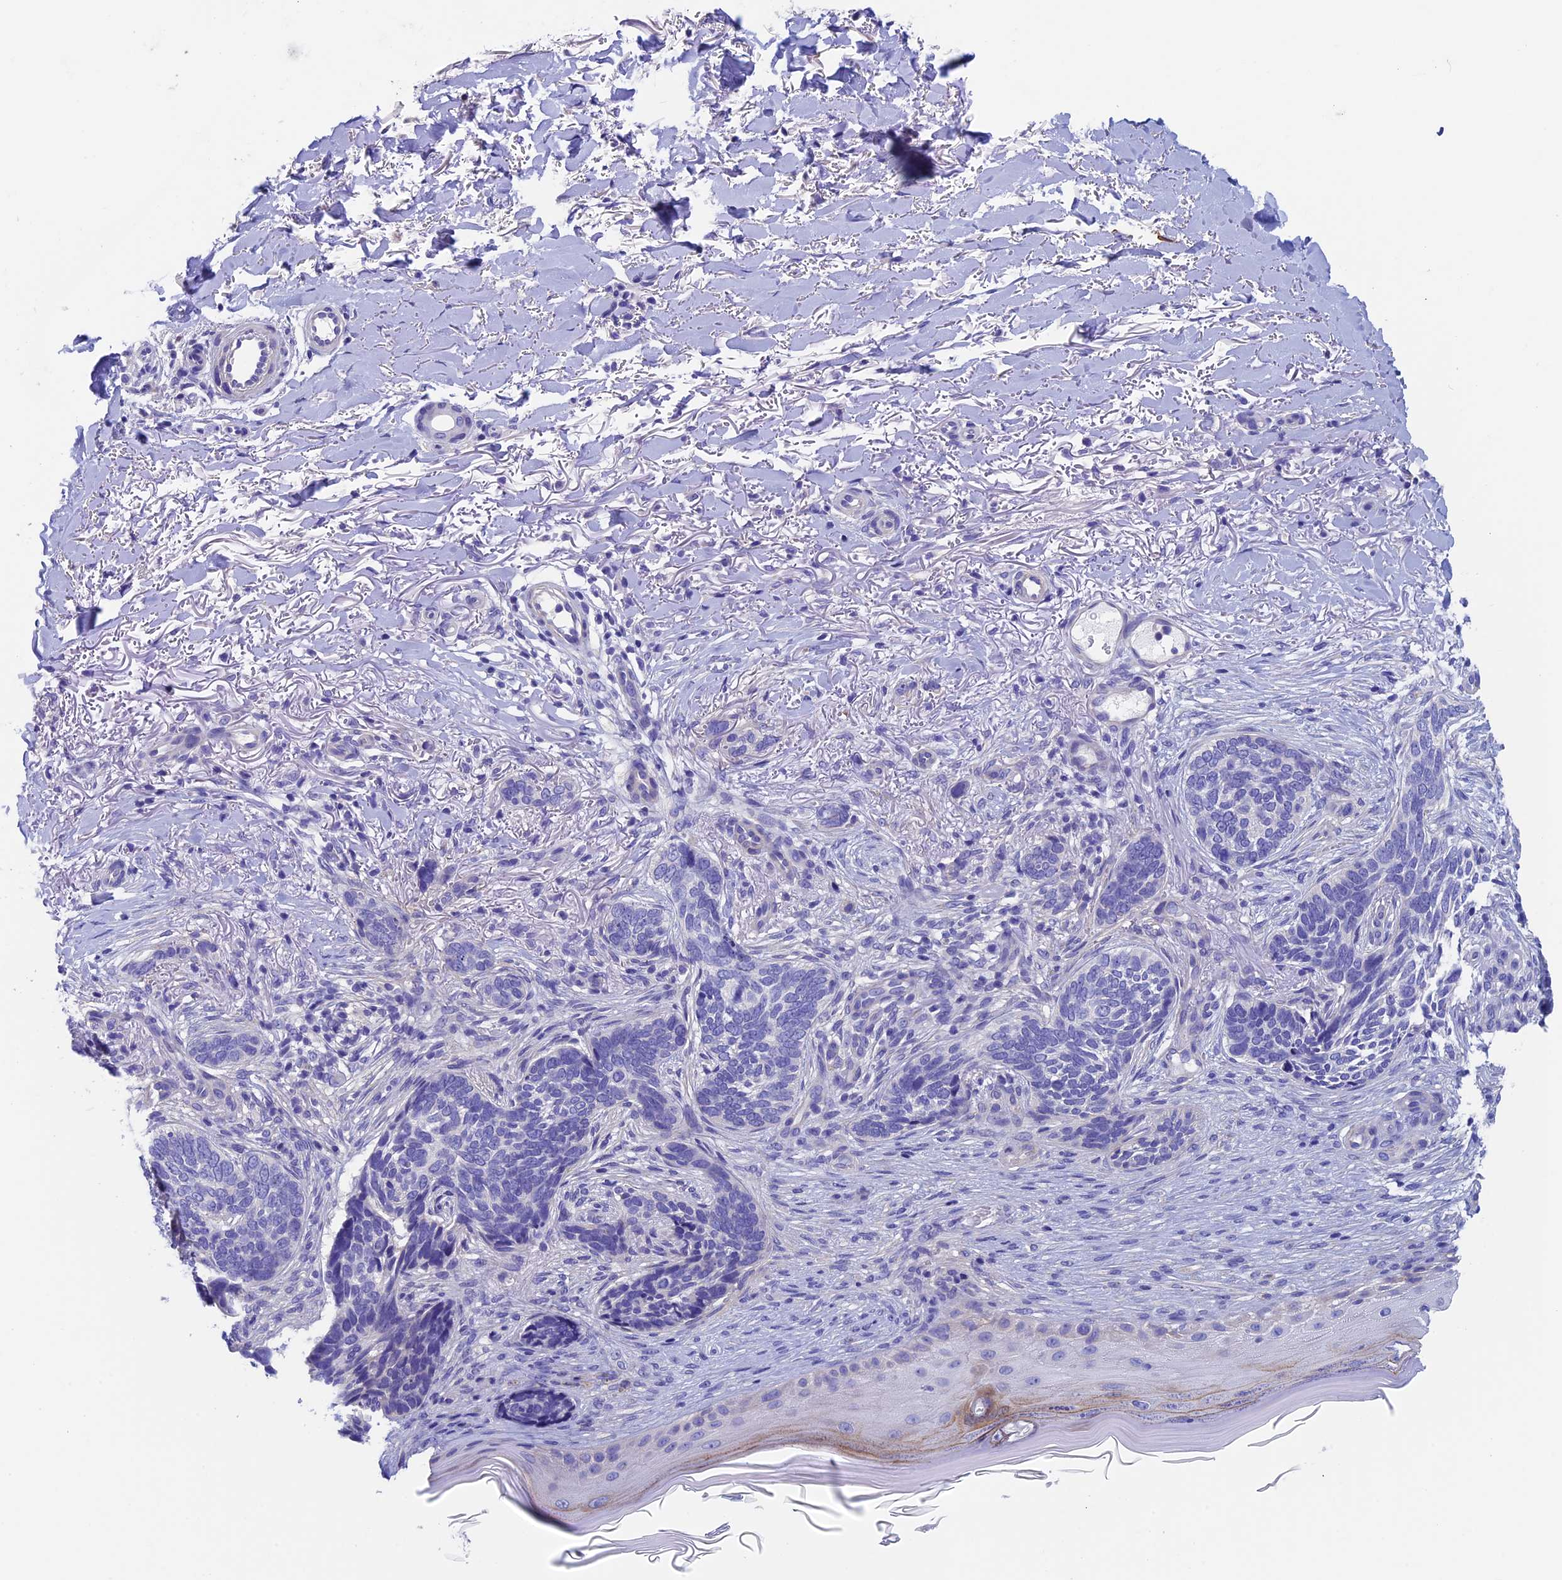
{"staining": {"intensity": "negative", "quantity": "none", "location": "none"}, "tissue": "skin cancer", "cell_type": "Tumor cells", "image_type": "cancer", "snomed": [{"axis": "morphology", "description": "Normal tissue, NOS"}, {"axis": "morphology", "description": "Basal cell carcinoma"}, {"axis": "topography", "description": "Skin"}], "caption": "Tumor cells show no significant protein expression in skin basal cell carcinoma.", "gene": "ADH7", "patient": {"sex": "female", "age": 67}}